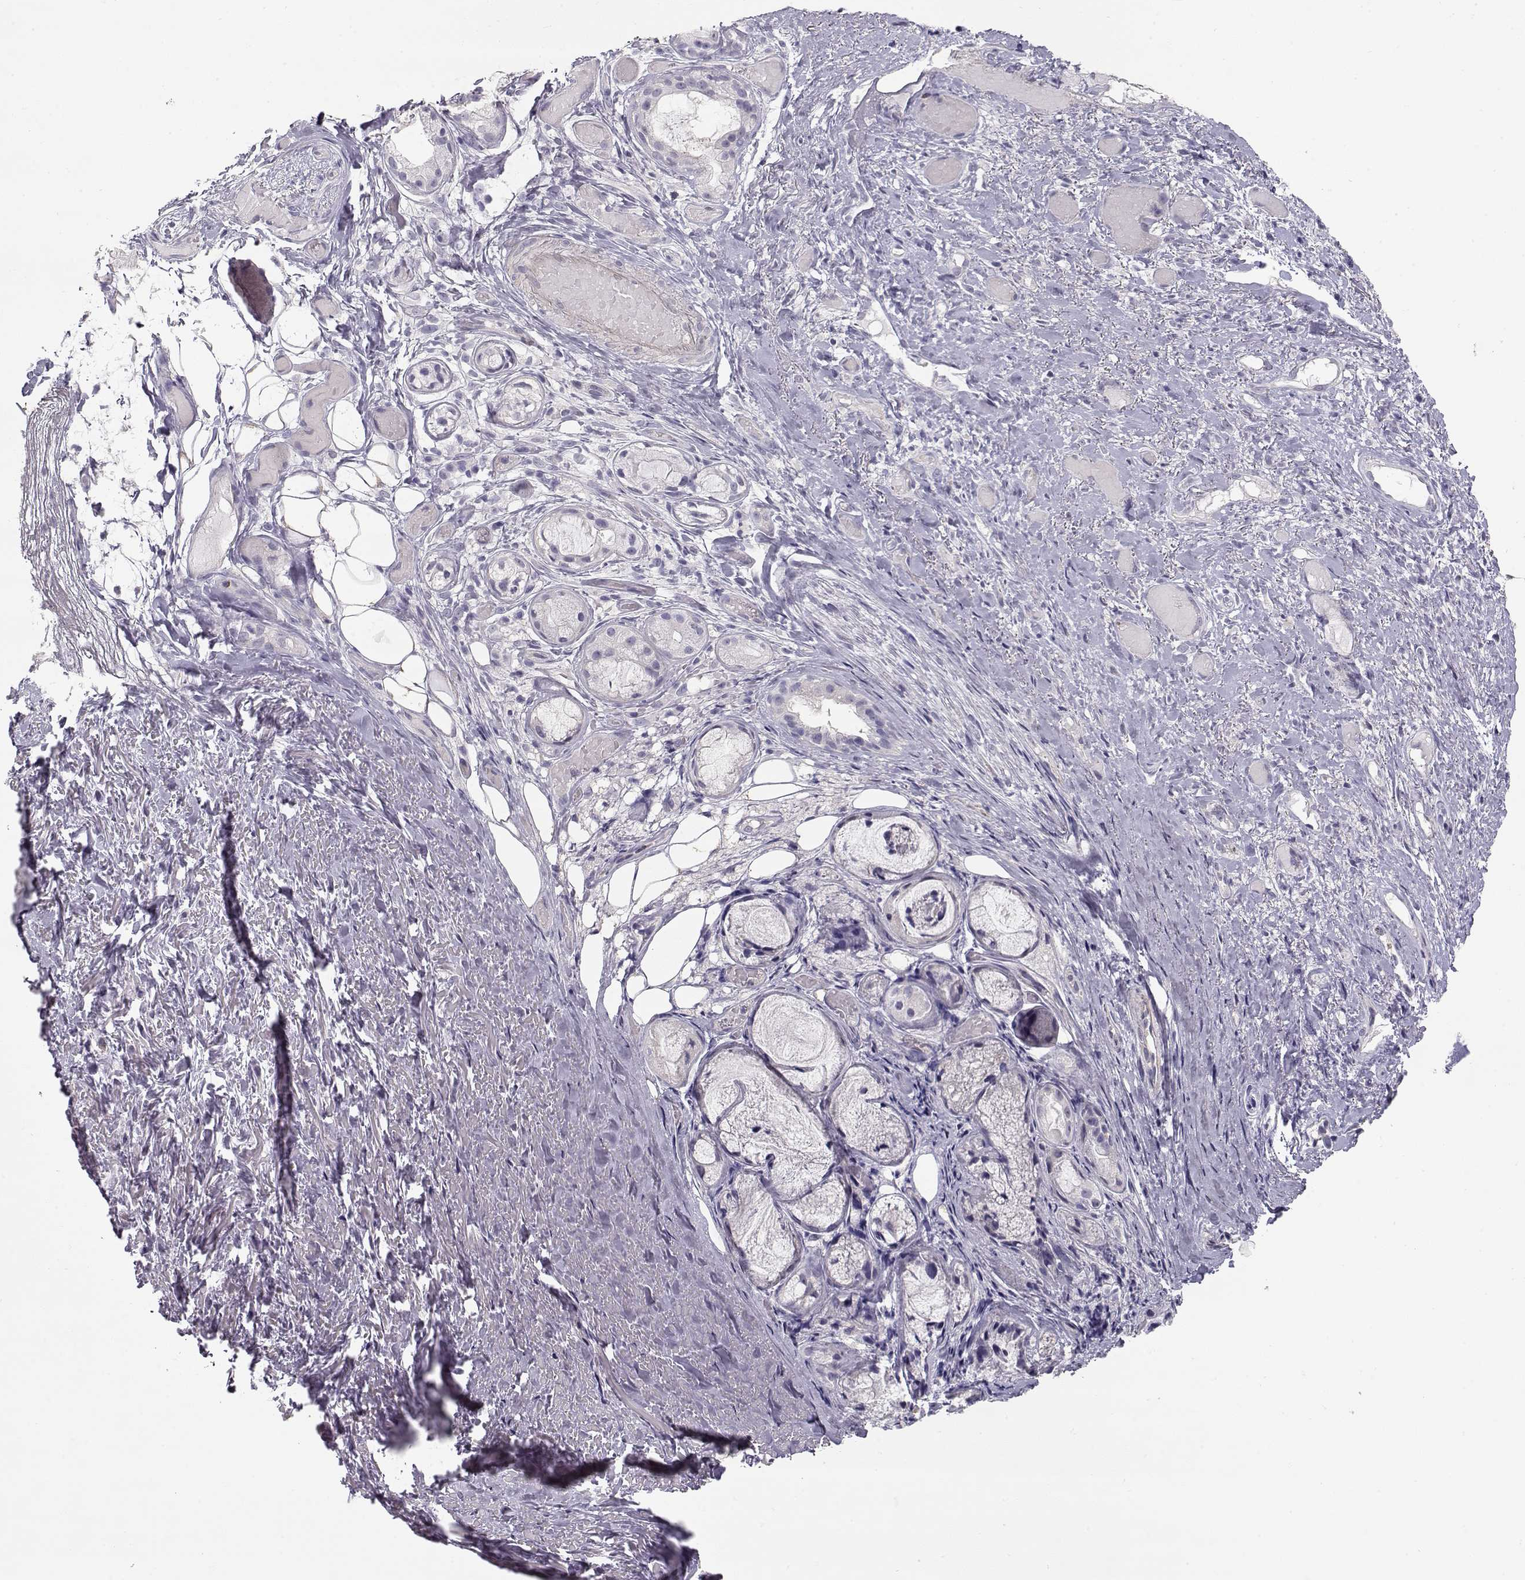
{"staining": {"intensity": "negative", "quantity": "none", "location": "none"}, "tissue": "adipose tissue", "cell_type": "Adipocytes", "image_type": "normal", "snomed": [{"axis": "morphology", "description": "Normal tissue, NOS"}, {"axis": "topography", "description": "Cartilage tissue"}], "caption": "A histopathology image of human adipose tissue is negative for staining in adipocytes.", "gene": "SLC18A1", "patient": {"sex": "male", "age": 62}}